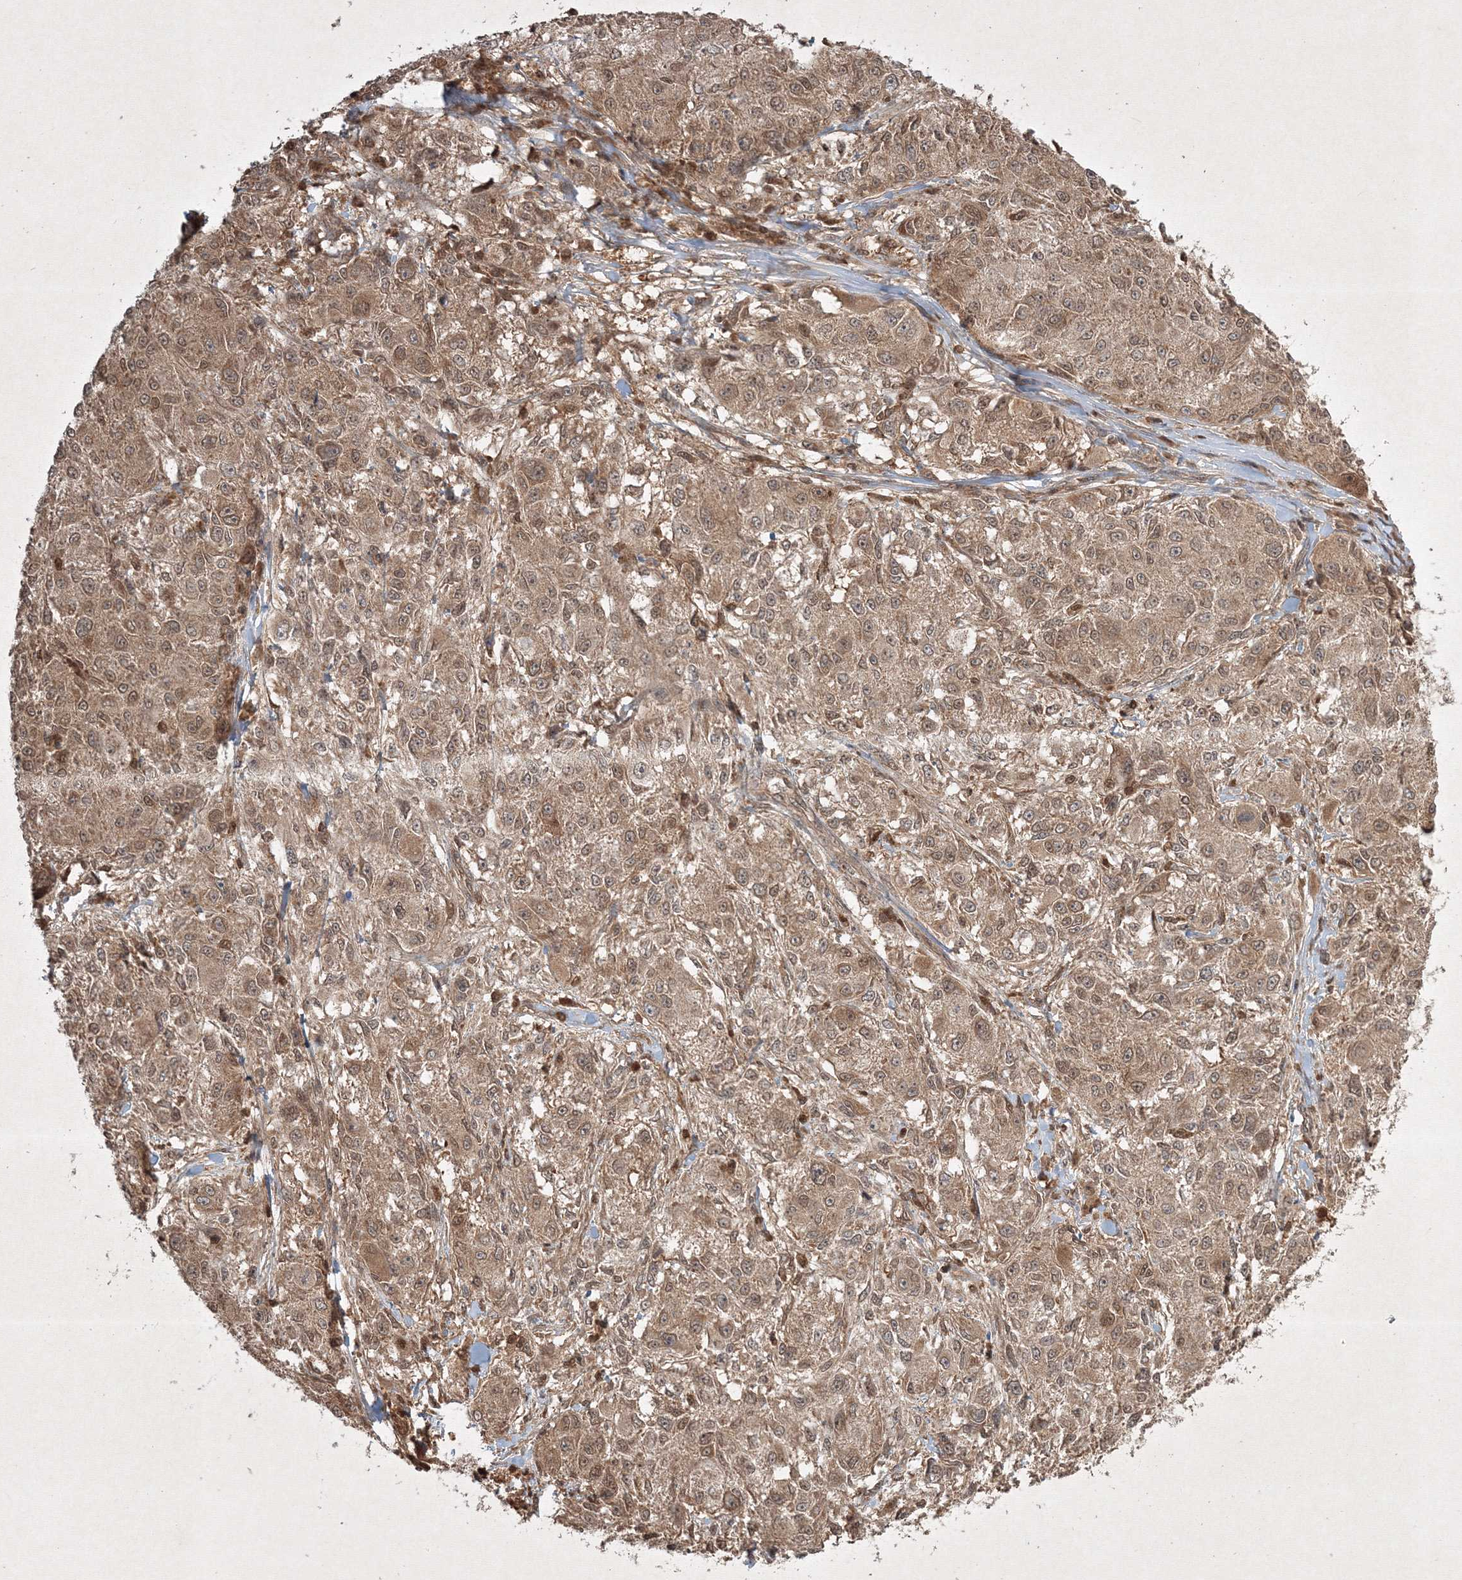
{"staining": {"intensity": "moderate", "quantity": ">75%", "location": "cytoplasmic/membranous"}, "tissue": "melanoma", "cell_type": "Tumor cells", "image_type": "cancer", "snomed": [{"axis": "morphology", "description": "Necrosis, NOS"}, {"axis": "morphology", "description": "Malignant melanoma, NOS"}, {"axis": "topography", "description": "Skin"}], "caption": "Tumor cells exhibit moderate cytoplasmic/membranous positivity in about >75% of cells in malignant melanoma.", "gene": "PLTP", "patient": {"sex": "female", "age": 87}}